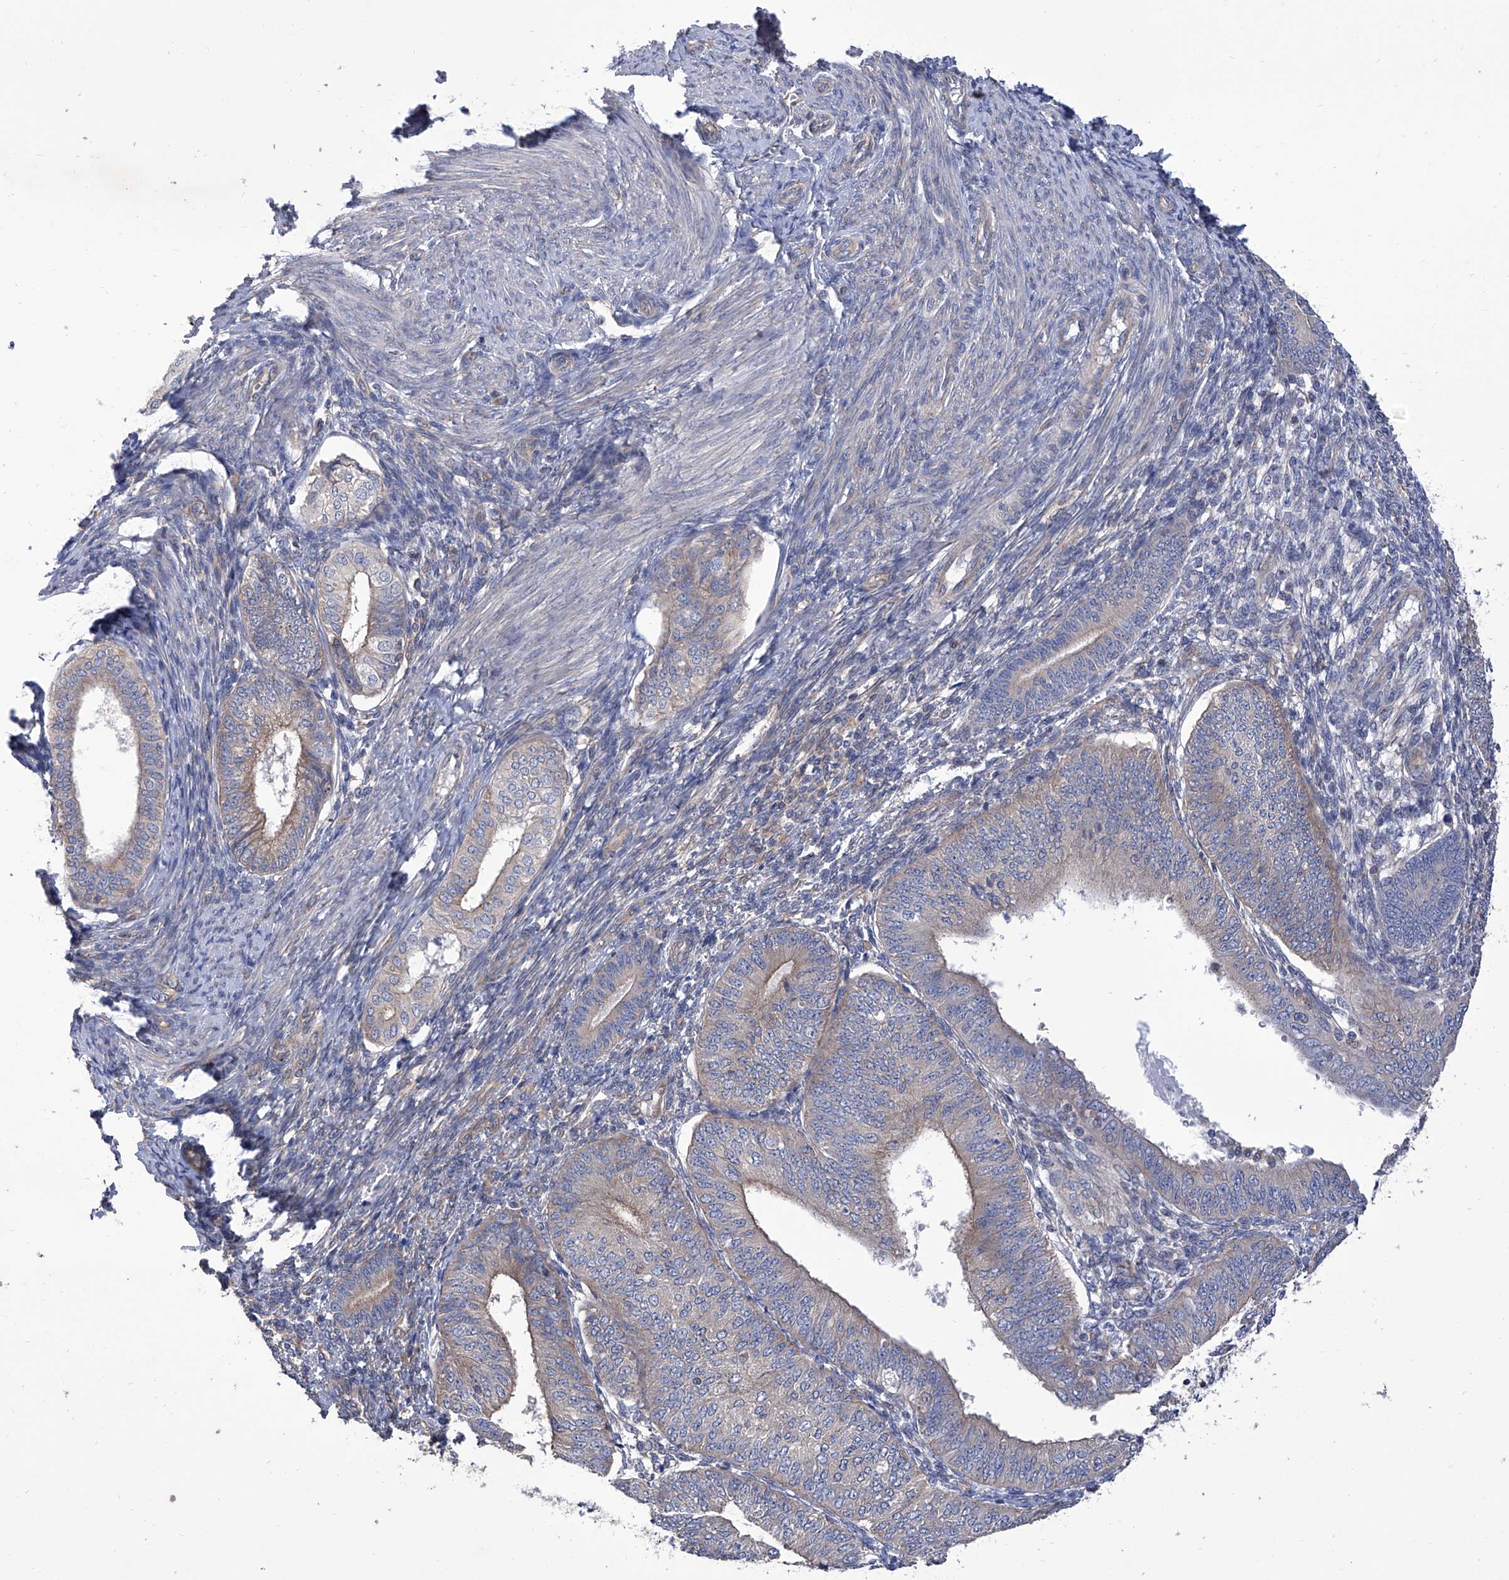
{"staining": {"intensity": "weak", "quantity": "<25%", "location": "cytoplasmic/membranous"}, "tissue": "endometrial cancer", "cell_type": "Tumor cells", "image_type": "cancer", "snomed": [{"axis": "morphology", "description": "Adenocarcinoma, NOS"}, {"axis": "topography", "description": "Endometrium"}], "caption": "This histopathology image is of endometrial cancer (adenocarcinoma) stained with immunohistochemistry (IHC) to label a protein in brown with the nuclei are counter-stained blue. There is no expression in tumor cells.", "gene": "TJAP1", "patient": {"sex": "female", "age": 58}}